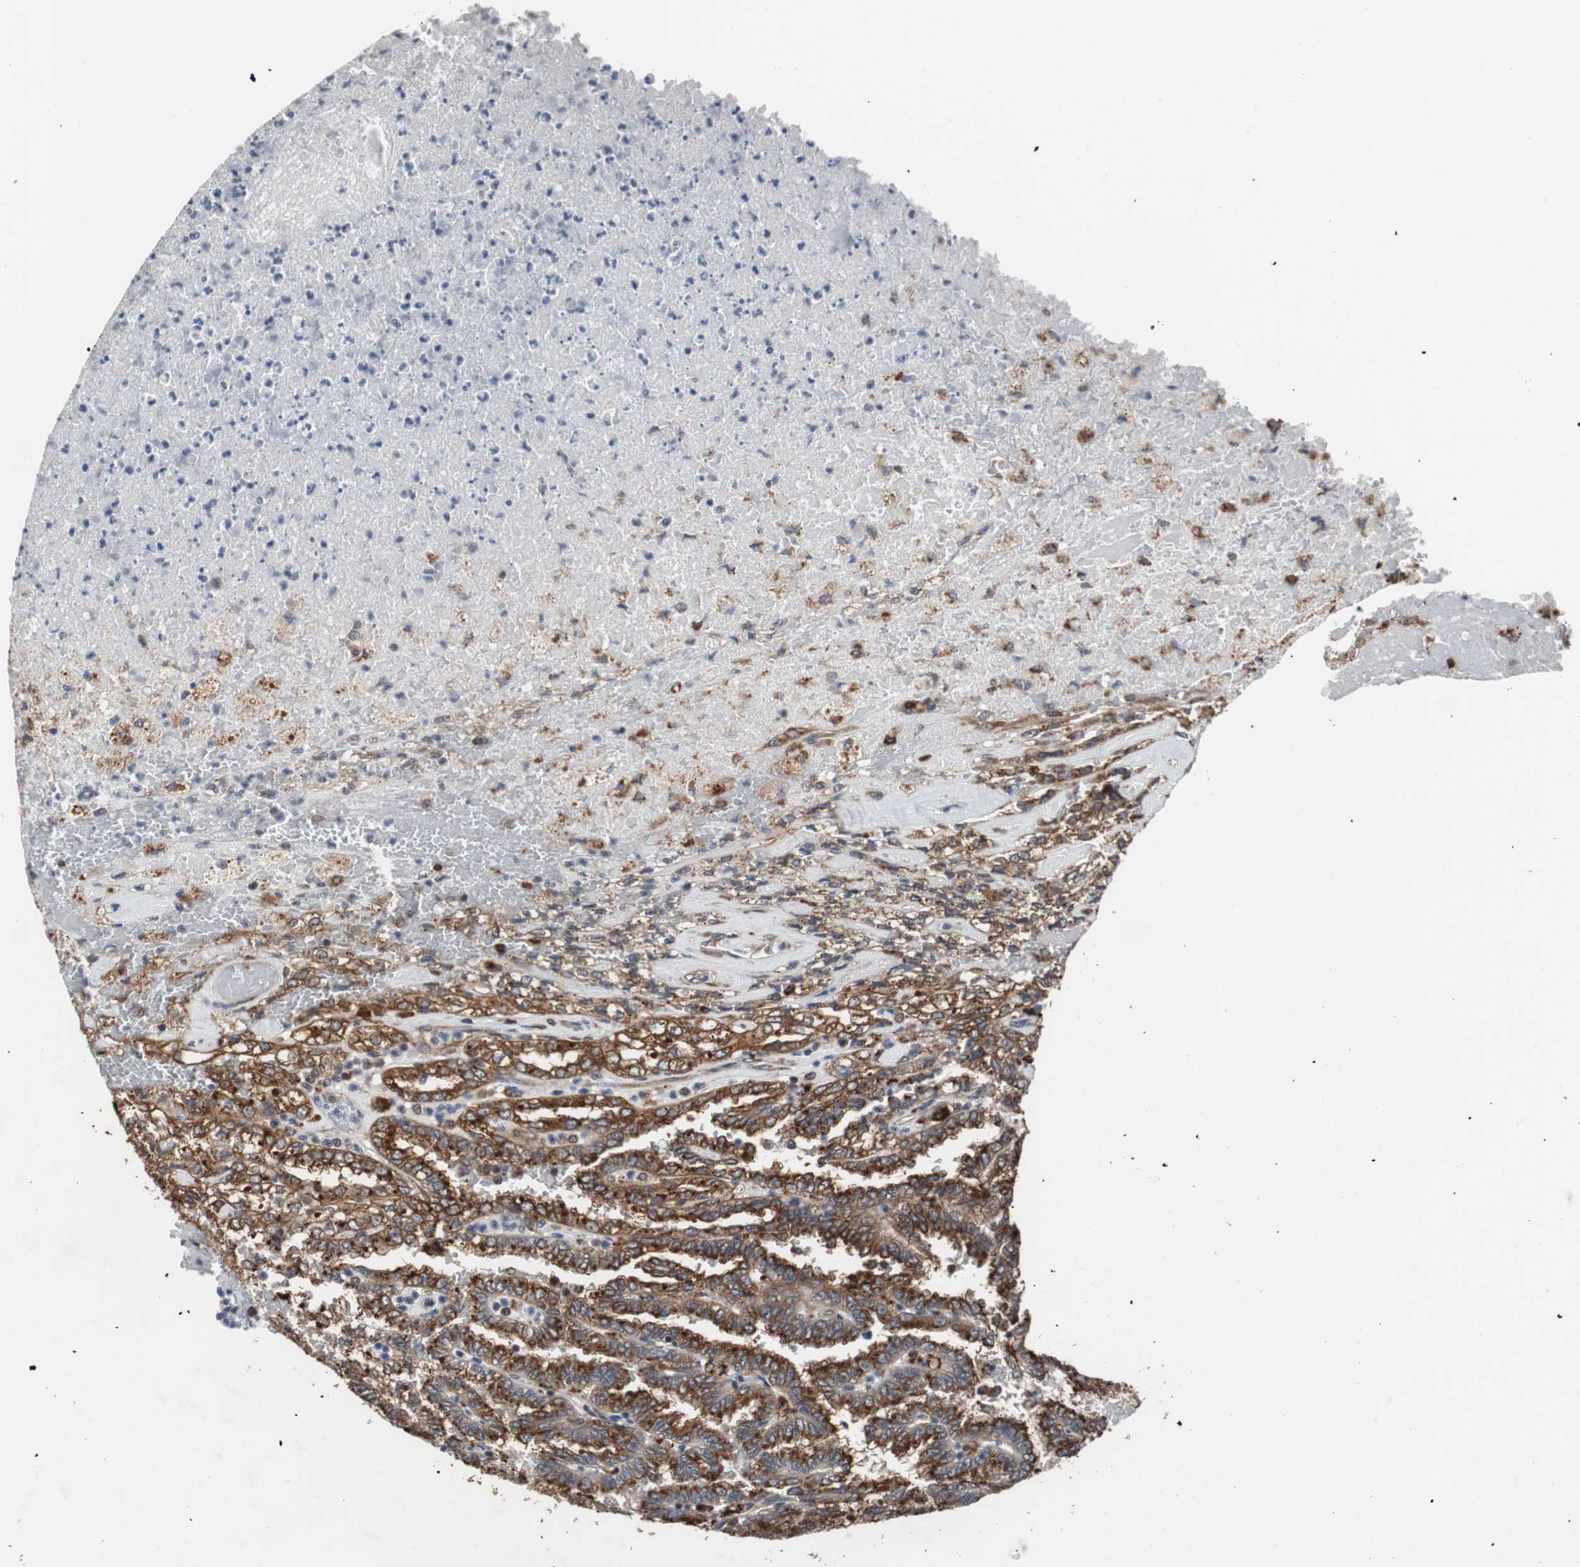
{"staining": {"intensity": "strong", "quantity": ">75%", "location": "cytoplasmic/membranous"}, "tissue": "renal cancer", "cell_type": "Tumor cells", "image_type": "cancer", "snomed": [{"axis": "morphology", "description": "Inflammation, NOS"}, {"axis": "morphology", "description": "Adenocarcinoma, NOS"}, {"axis": "topography", "description": "Kidney"}], "caption": "High-magnification brightfield microscopy of renal adenocarcinoma stained with DAB (3,3'-diaminobenzidine) (brown) and counterstained with hematoxylin (blue). tumor cells exhibit strong cytoplasmic/membranous staining is present in about>75% of cells.", "gene": "USP10", "patient": {"sex": "male", "age": 68}}